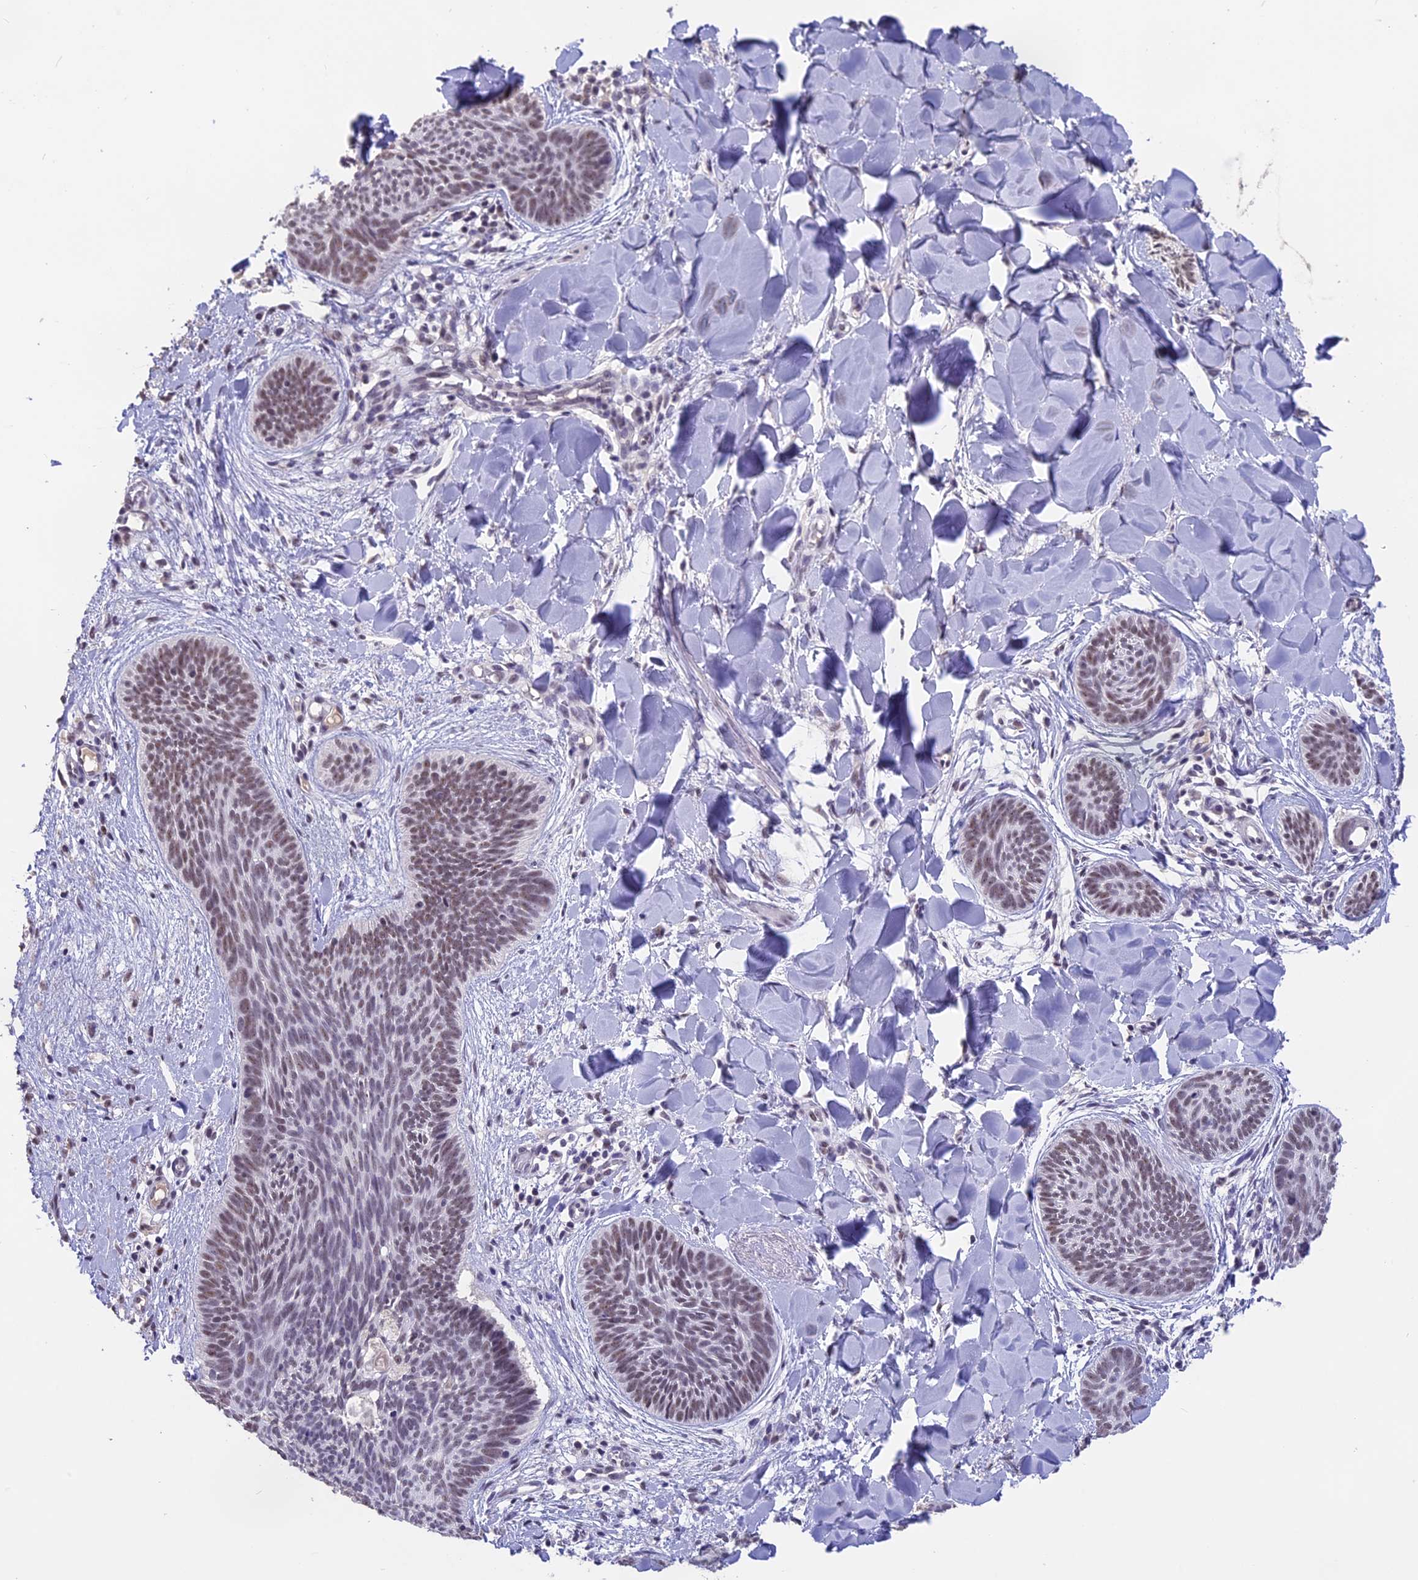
{"staining": {"intensity": "weak", "quantity": ">75%", "location": "nuclear"}, "tissue": "skin cancer", "cell_type": "Tumor cells", "image_type": "cancer", "snomed": [{"axis": "morphology", "description": "Basal cell carcinoma"}, {"axis": "topography", "description": "Skin"}], "caption": "Immunohistochemical staining of basal cell carcinoma (skin) displays low levels of weak nuclear protein expression in approximately >75% of tumor cells.", "gene": "SETD2", "patient": {"sex": "female", "age": 81}}